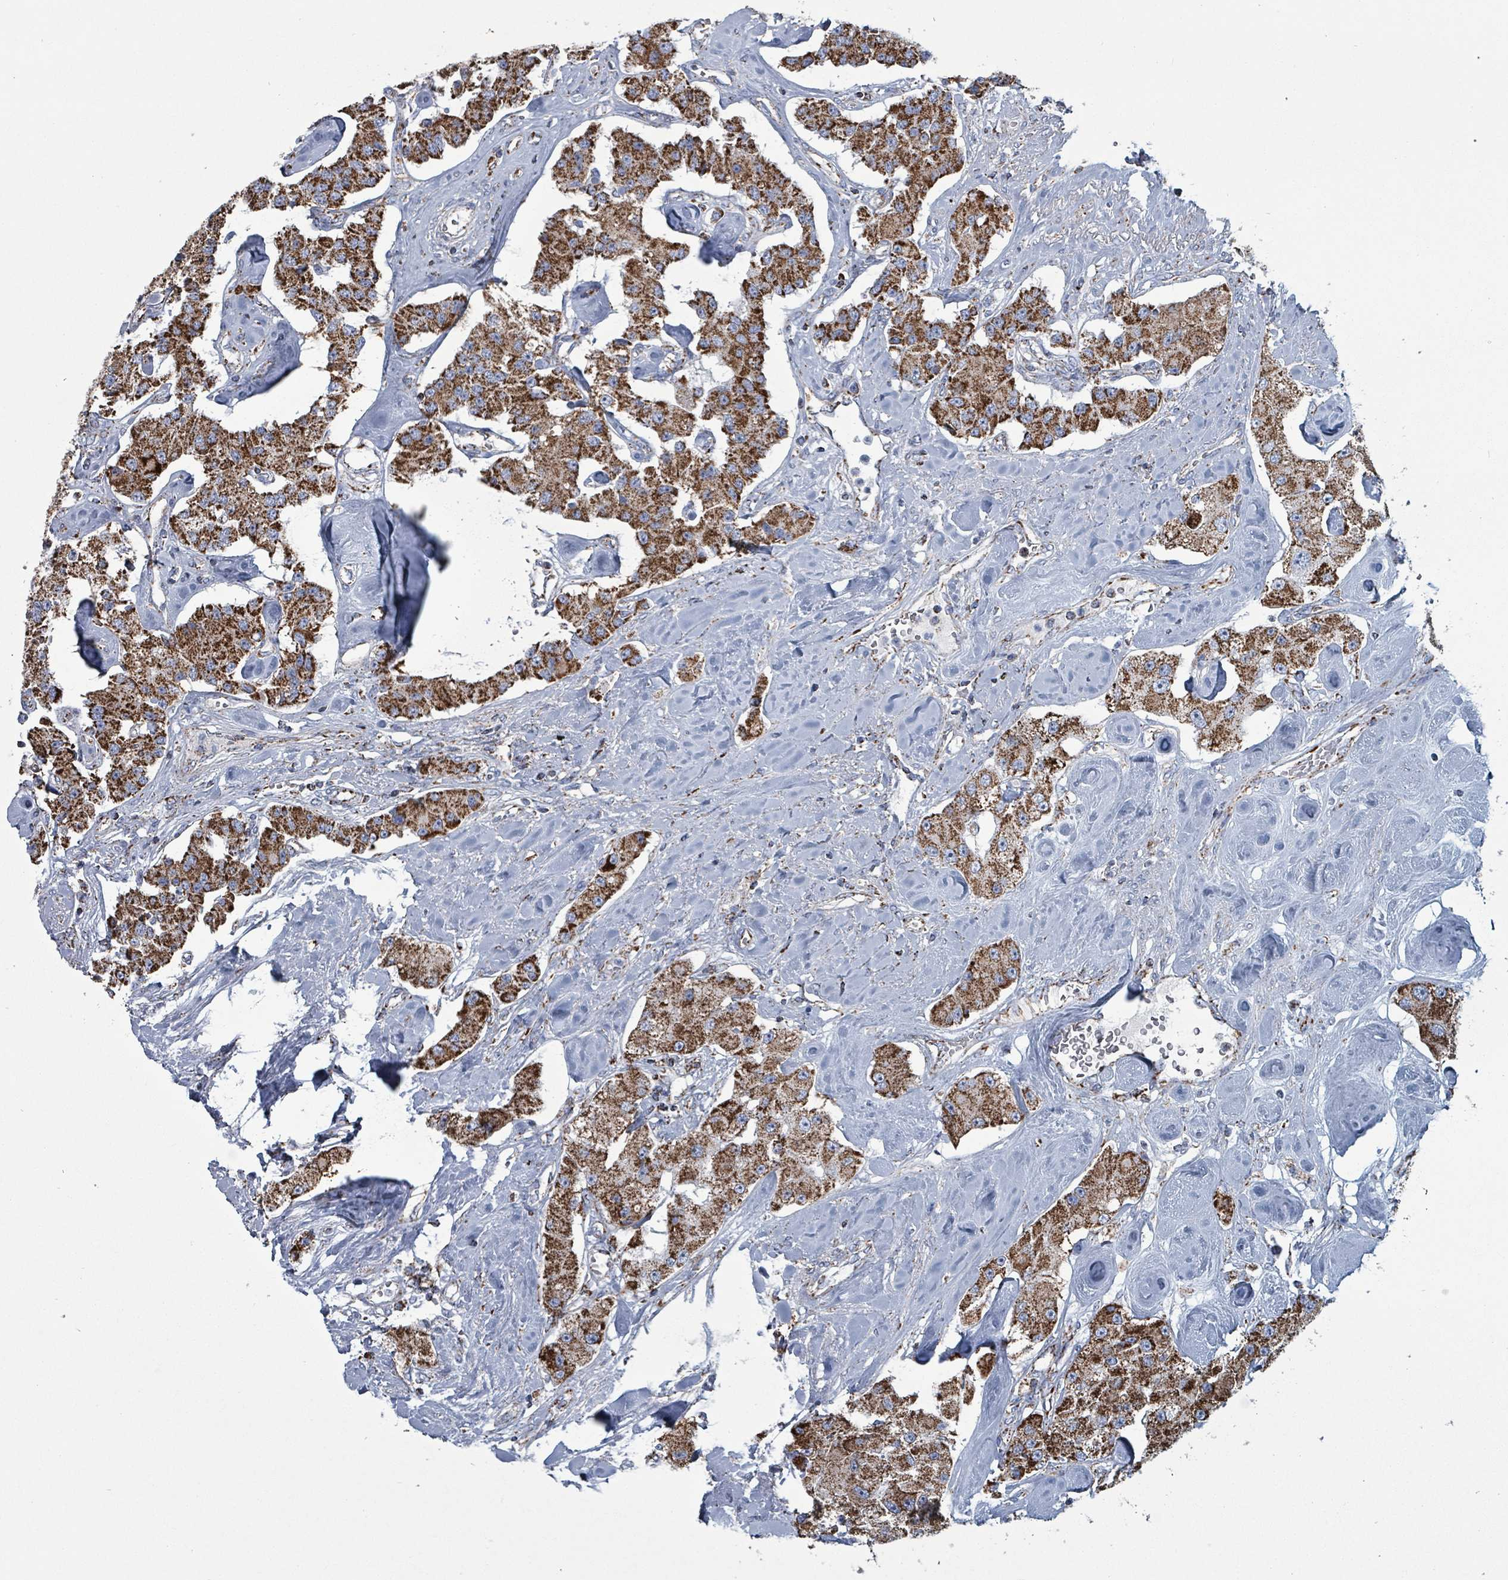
{"staining": {"intensity": "strong", "quantity": ">75%", "location": "cytoplasmic/membranous"}, "tissue": "carcinoid", "cell_type": "Tumor cells", "image_type": "cancer", "snomed": [{"axis": "morphology", "description": "Carcinoid, malignant, NOS"}, {"axis": "topography", "description": "Pancreas"}], "caption": "Carcinoid stained for a protein demonstrates strong cytoplasmic/membranous positivity in tumor cells.", "gene": "IDH3B", "patient": {"sex": "male", "age": 41}}